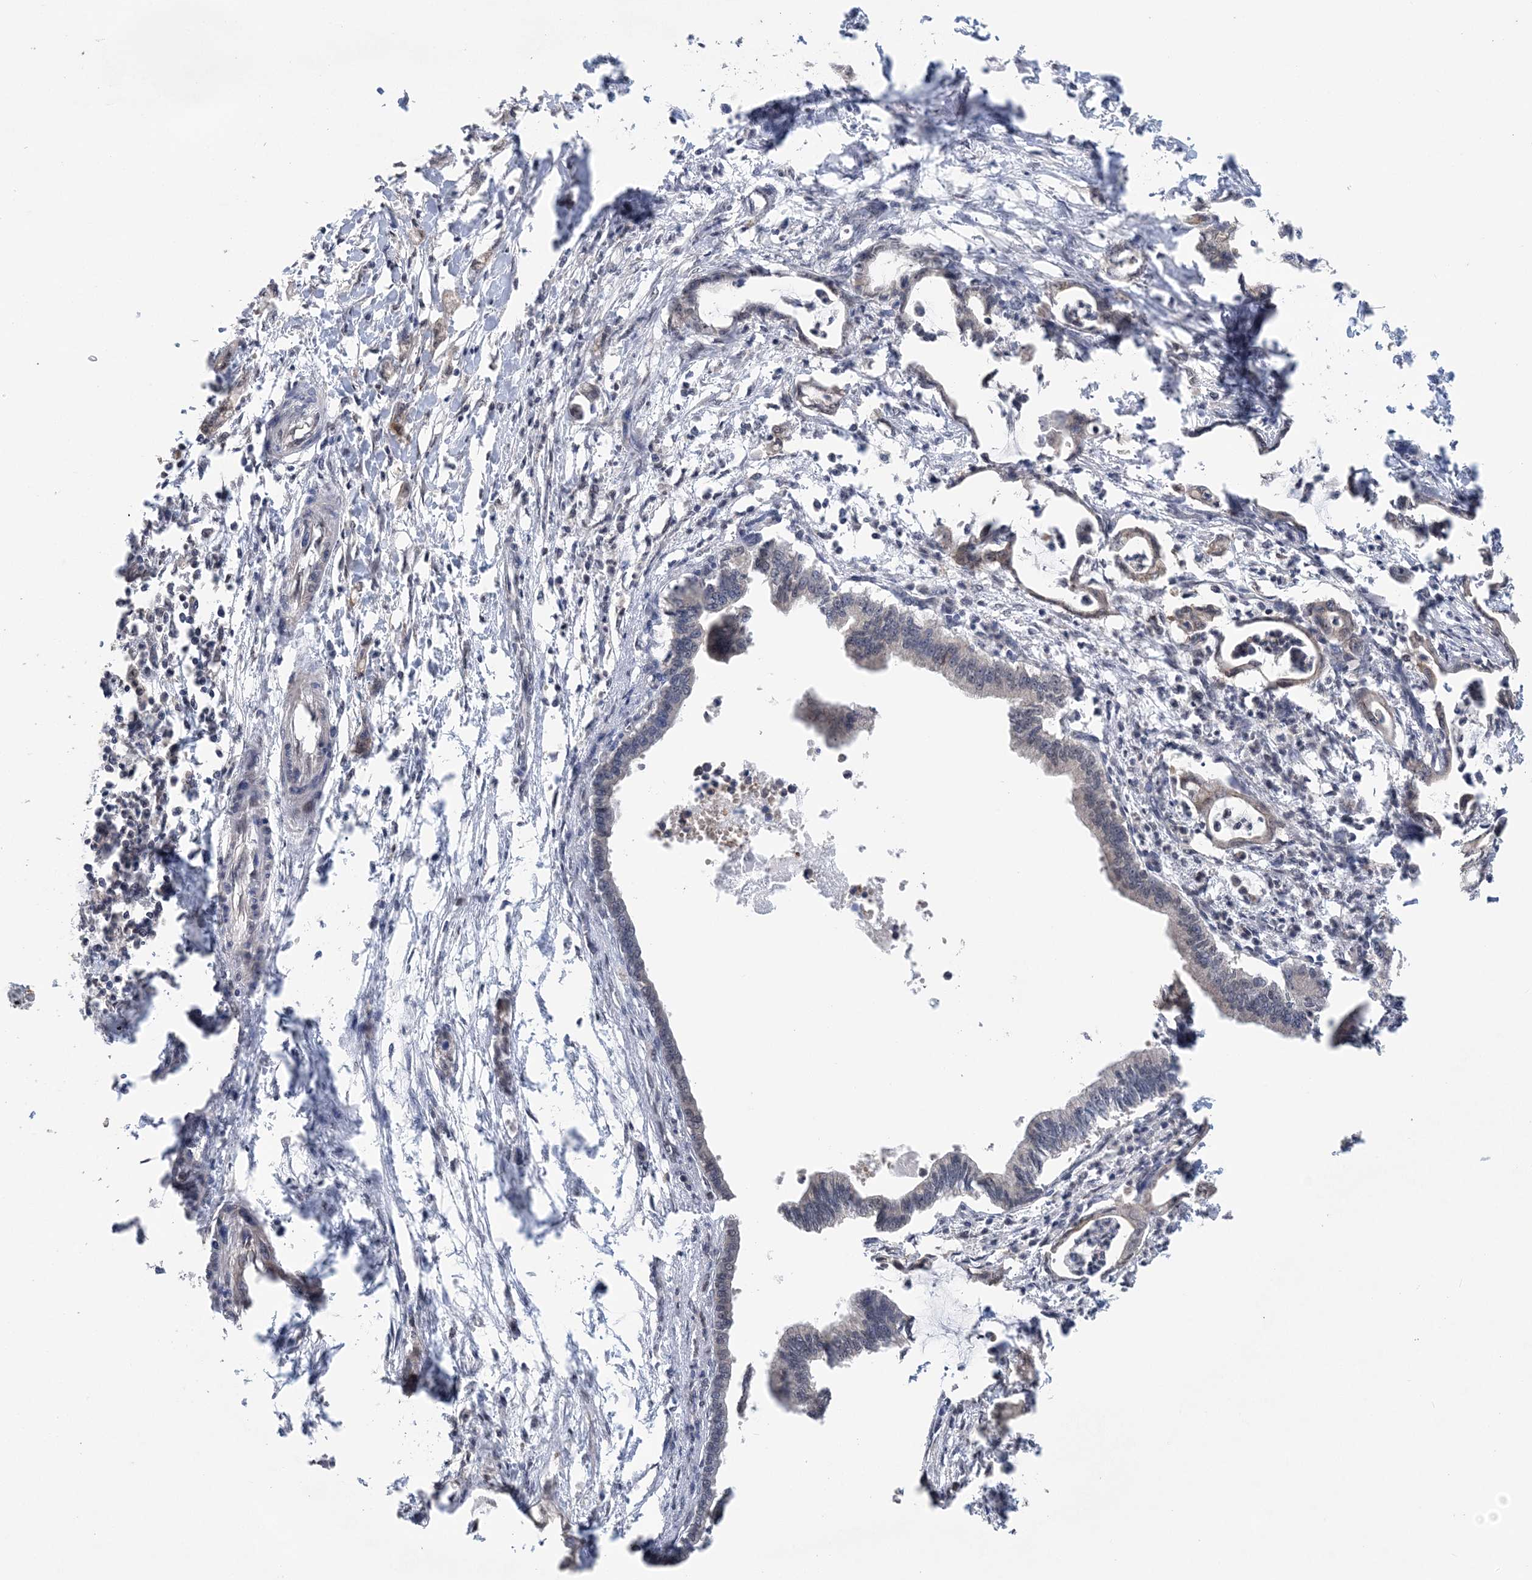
{"staining": {"intensity": "weak", "quantity": "<25%", "location": "cytoplasmic/membranous"}, "tissue": "pancreatic cancer", "cell_type": "Tumor cells", "image_type": "cancer", "snomed": [{"axis": "morphology", "description": "Adenocarcinoma, NOS"}, {"axis": "topography", "description": "Pancreas"}], "caption": "A micrograph of pancreatic adenocarcinoma stained for a protein displays no brown staining in tumor cells.", "gene": "CCDC152", "patient": {"sex": "female", "age": 55}}